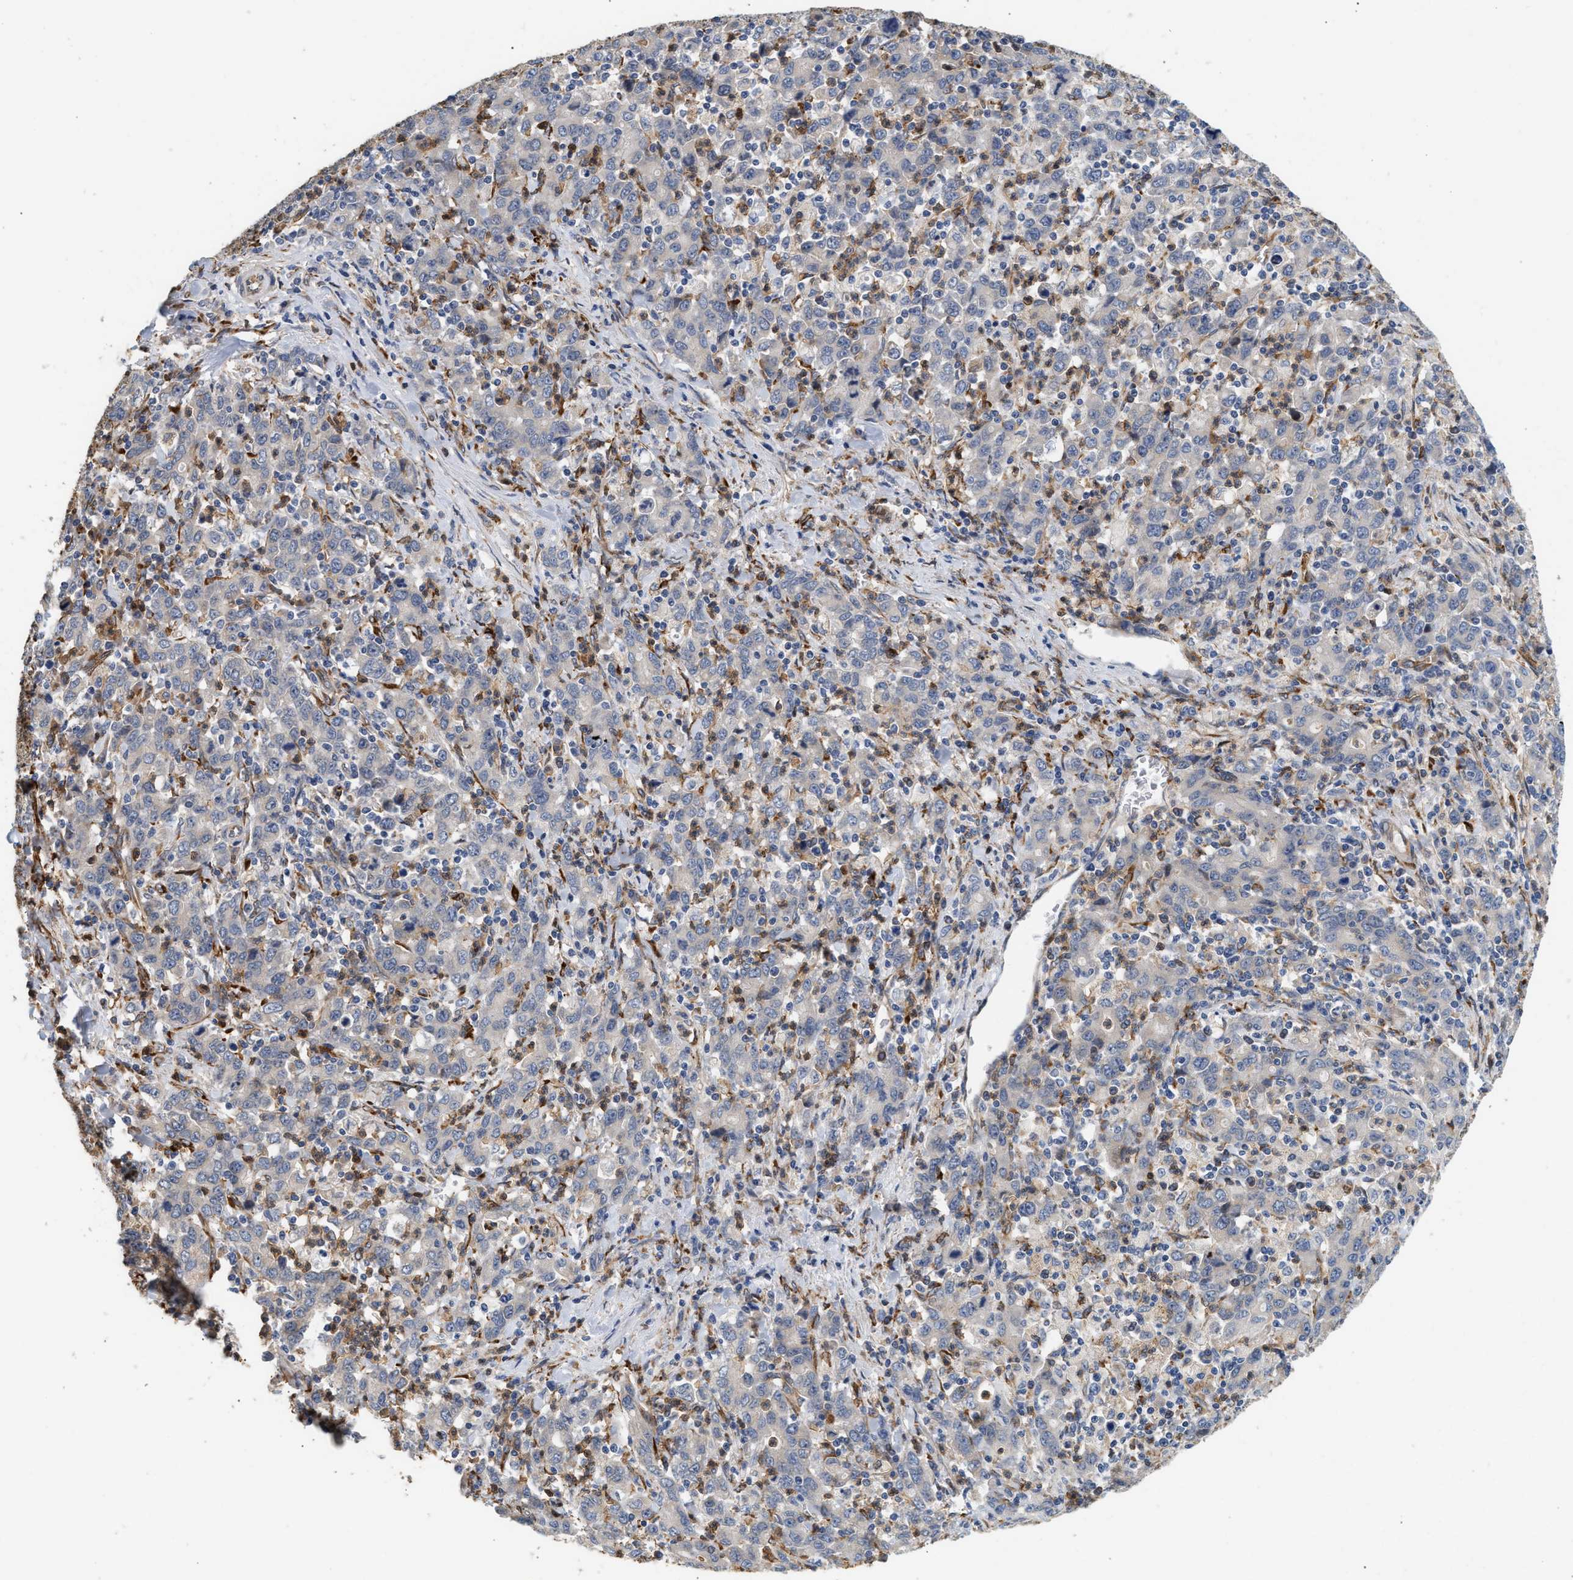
{"staining": {"intensity": "negative", "quantity": "none", "location": "none"}, "tissue": "stomach cancer", "cell_type": "Tumor cells", "image_type": "cancer", "snomed": [{"axis": "morphology", "description": "Adenocarcinoma, NOS"}, {"axis": "topography", "description": "Stomach, upper"}], "caption": "Tumor cells are negative for brown protein staining in stomach adenocarcinoma.", "gene": "PLCD1", "patient": {"sex": "male", "age": 69}}